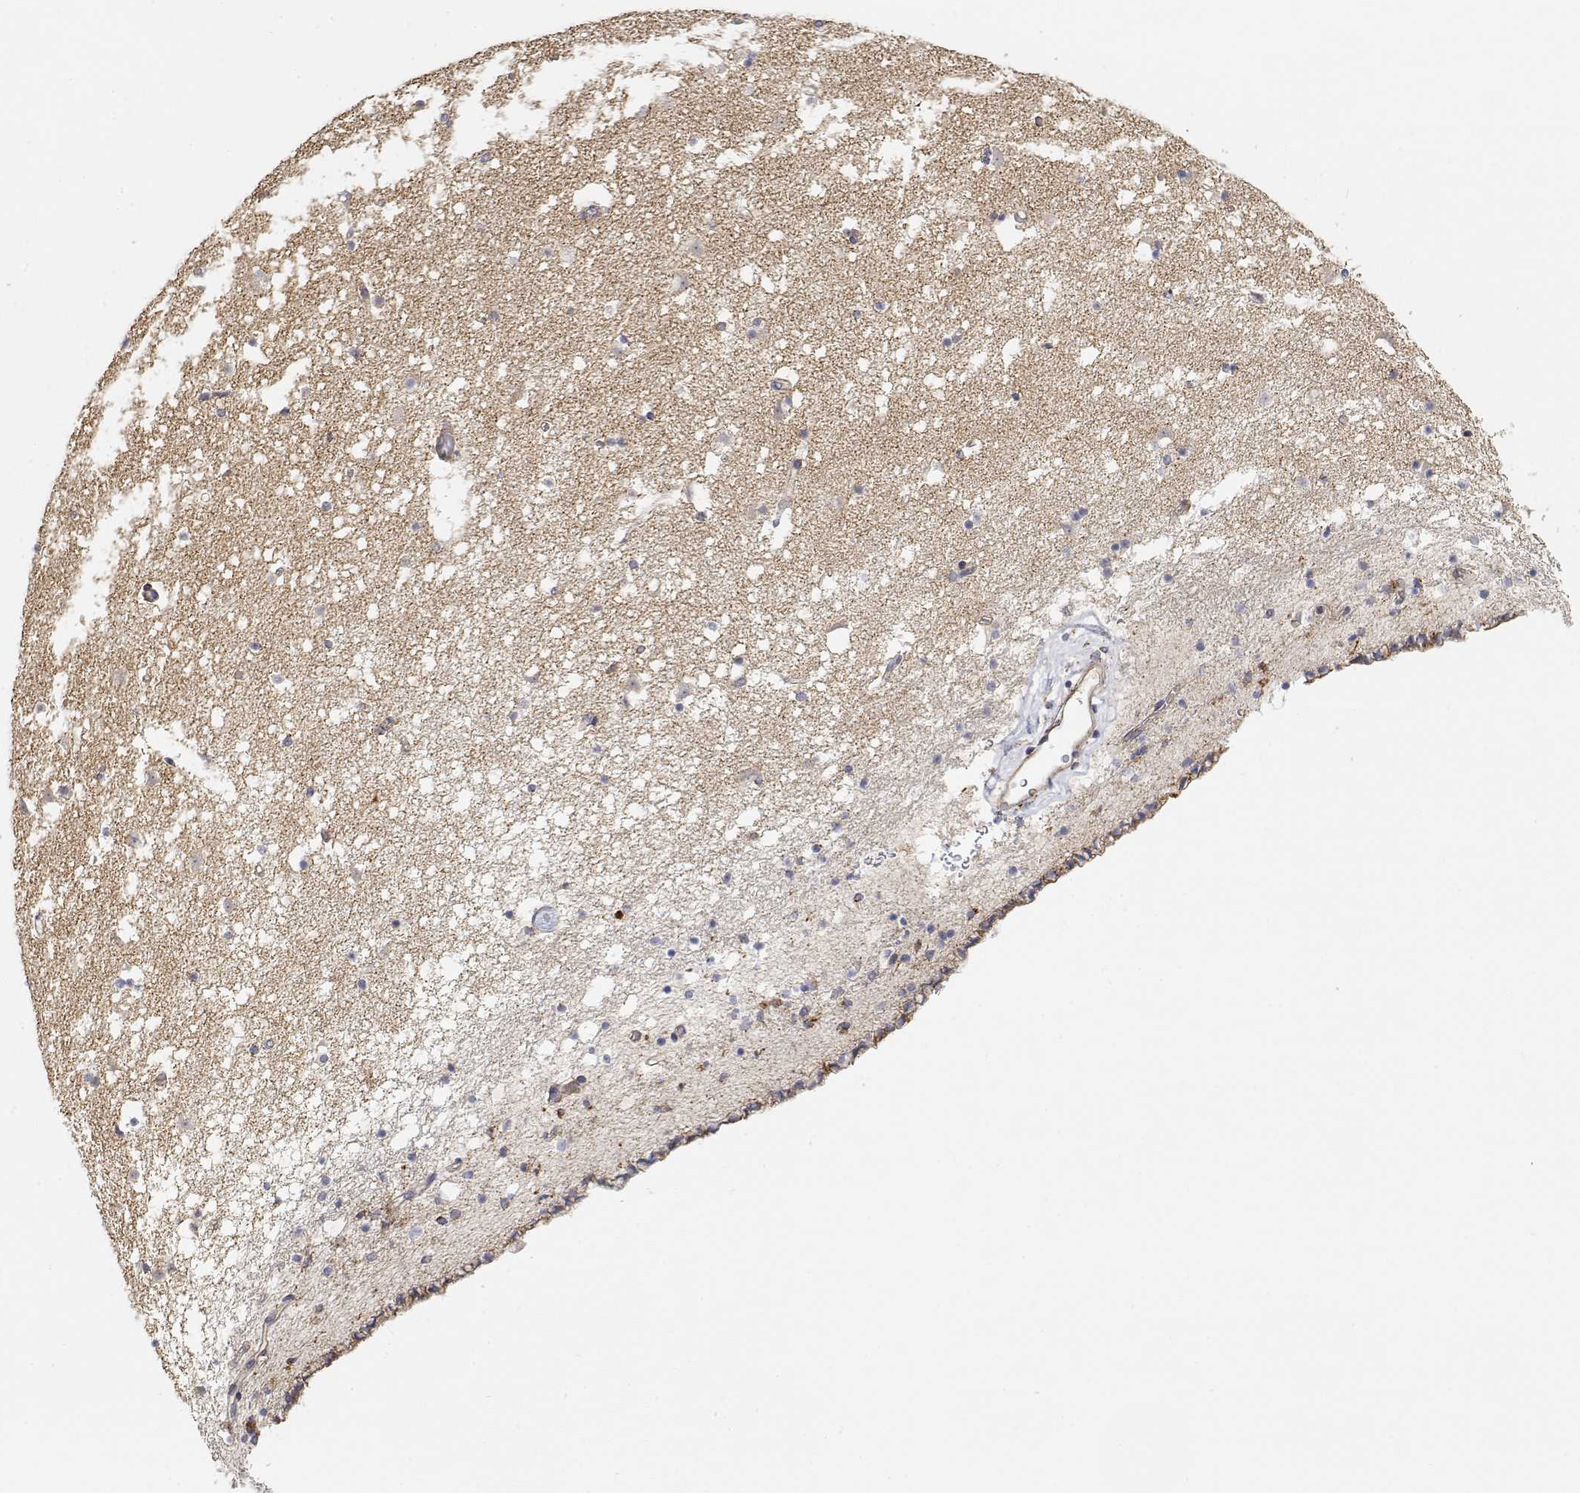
{"staining": {"intensity": "negative", "quantity": "none", "location": "none"}, "tissue": "caudate", "cell_type": "Glial cells", "image_type": "normal", "snomed": [{"axis": "morphology", "description": "Normal tissue, NOS"}, {"axis": "topography", "description": "Lateral ventricle wall"}], "caption": "Histopathology image shows no protein positivity in glial cells of normal caudate. Nuclei are stained in blue.", "gene": "LONRF3", "patient": {"sex": "female", "age": 42}}